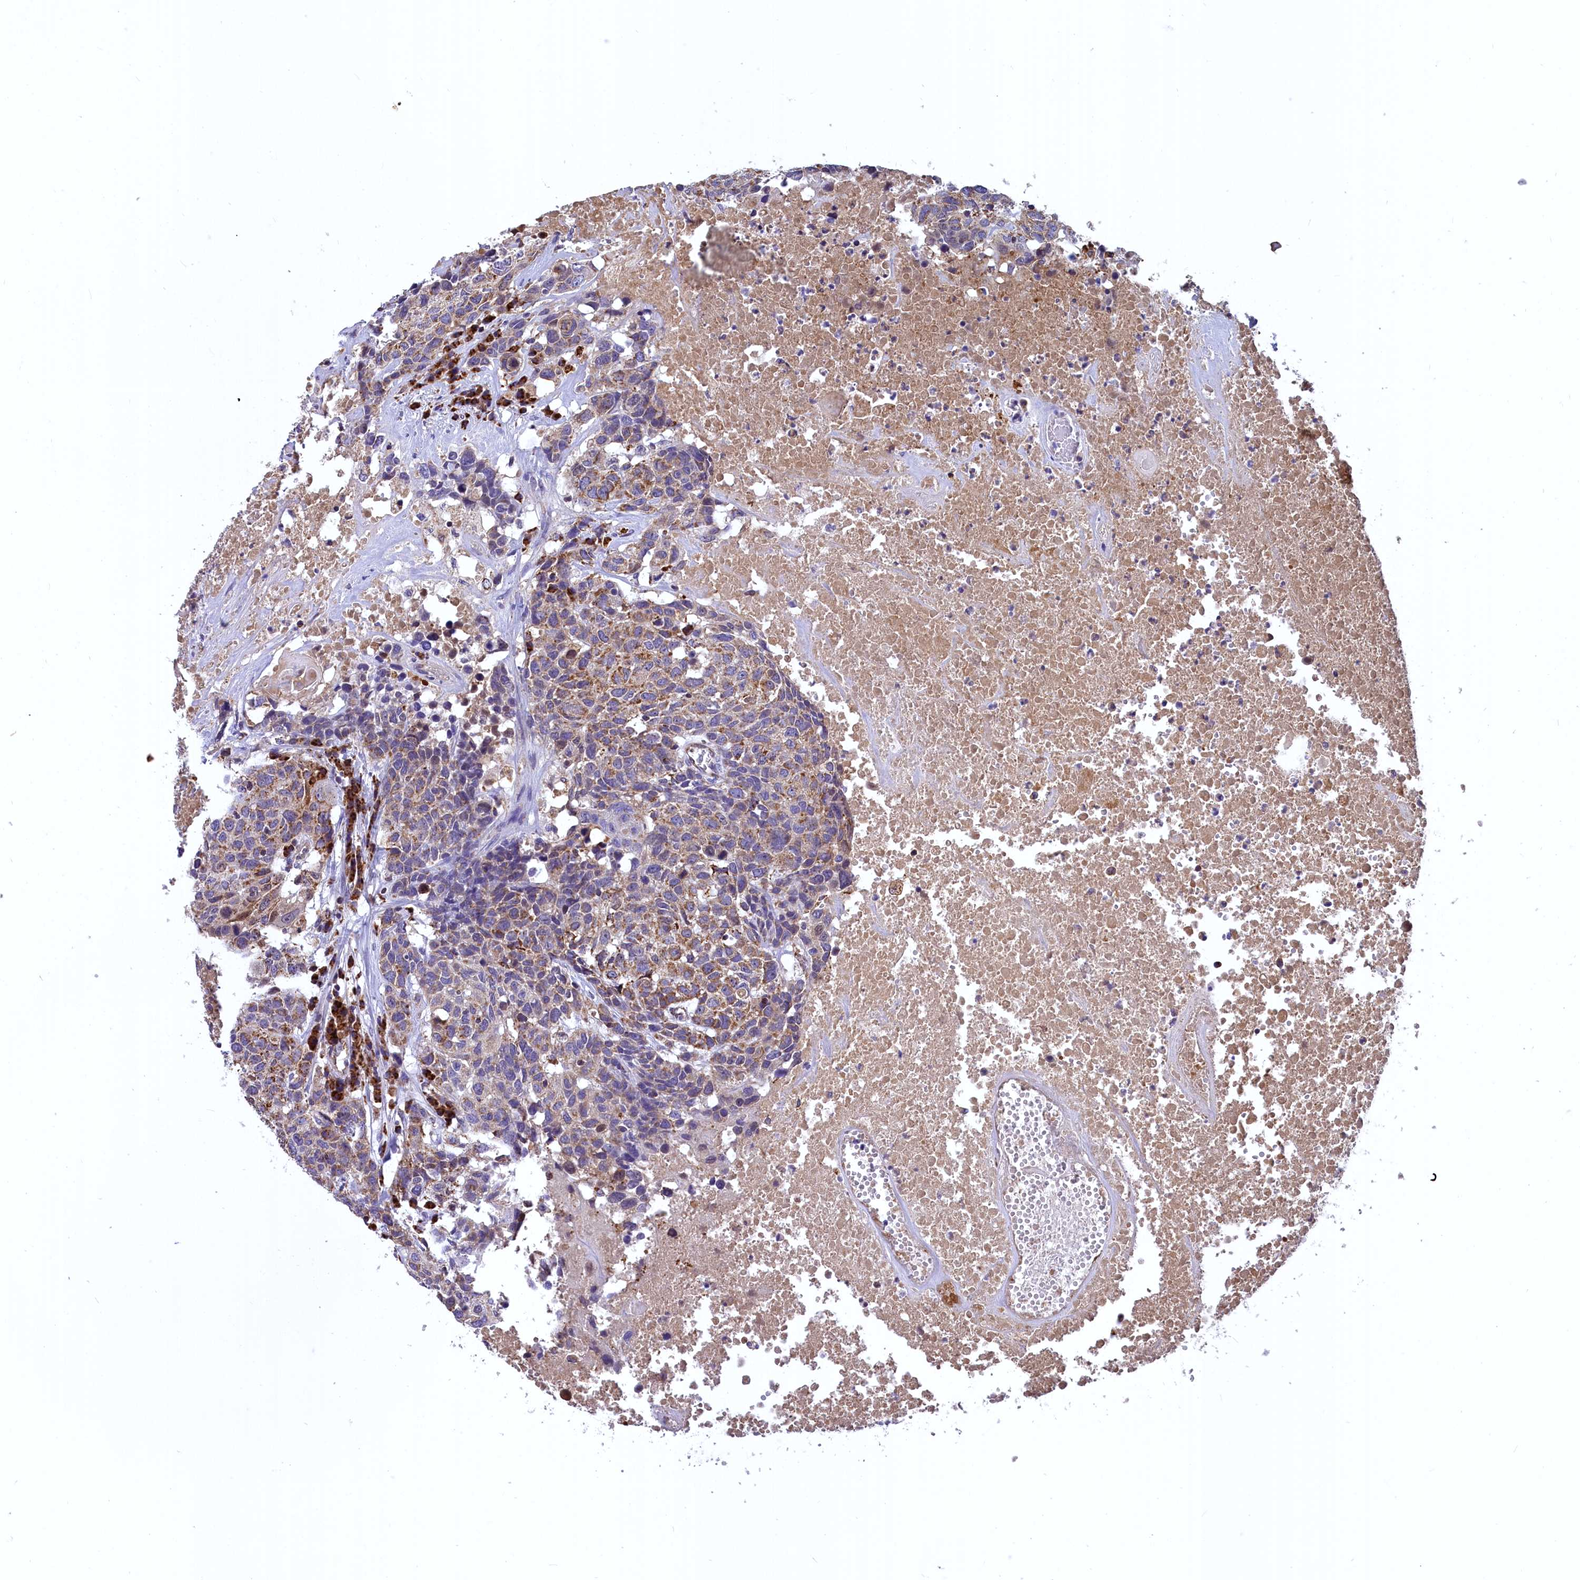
{"staining": {"intensity": "weak", "quantity": "25%-75%", "location": "cytoplasmic/membranous"}, "tissue": "head and neck cancer", "cell_type": "Tumor cells", "image_type": "cancer", "snomed": [{"axis": "morphology", "description": "Squamous cell carcinoma, NOS"}, {"axis": "topography", "description": "Head-Neck"}], "caption": "Protein staining of head and neck cancer tissue exhibits weak cytoplasmic/membranous positivity in approximately 25%-75% of tumor cells.", "gene": "COX17", "patient": {"sex": "male", "age": 66}}